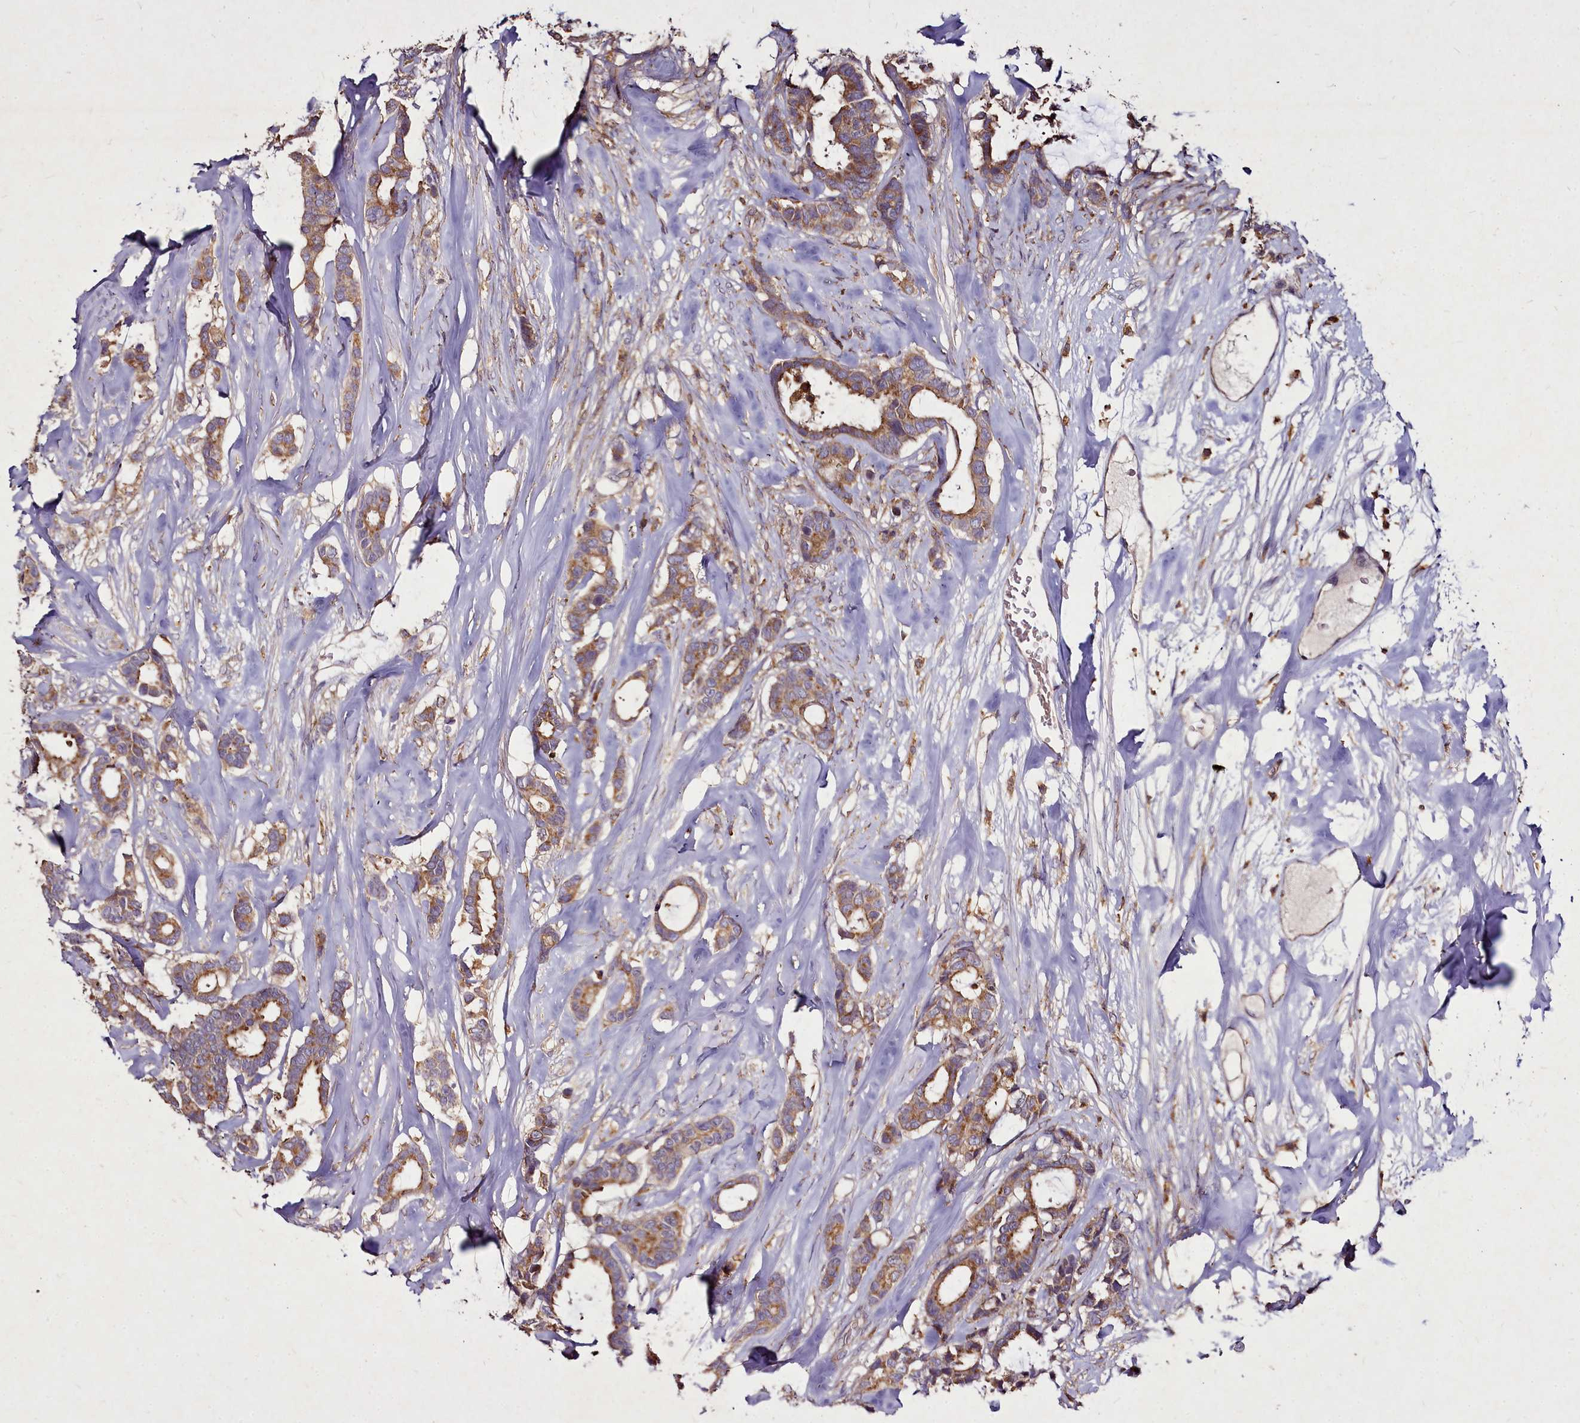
{"staining": {"intensity": "moderate", "quantity": ">75%", "location": "cytoplasmic/membranous"}, "tissue": "breast cancer", "cell_type": "Tumor cells", "image_type": "cancer", "snomed": [{"axis": "morphology", "description": "Duct carcinoma"}, {"axis": "topography", "description": "Breast"}], "caption": "Breast invasive ductal carcinoma tissue reveals moderate cytoplasmic/membranous staining in about >75% of tumor cells (Stains: DAB in brown, nuclei in blue, Microscopy: brightfield microscopy at high magnification).", "gene": "NCKAP1L", "patient": {"sex": "female", "age": 87}}